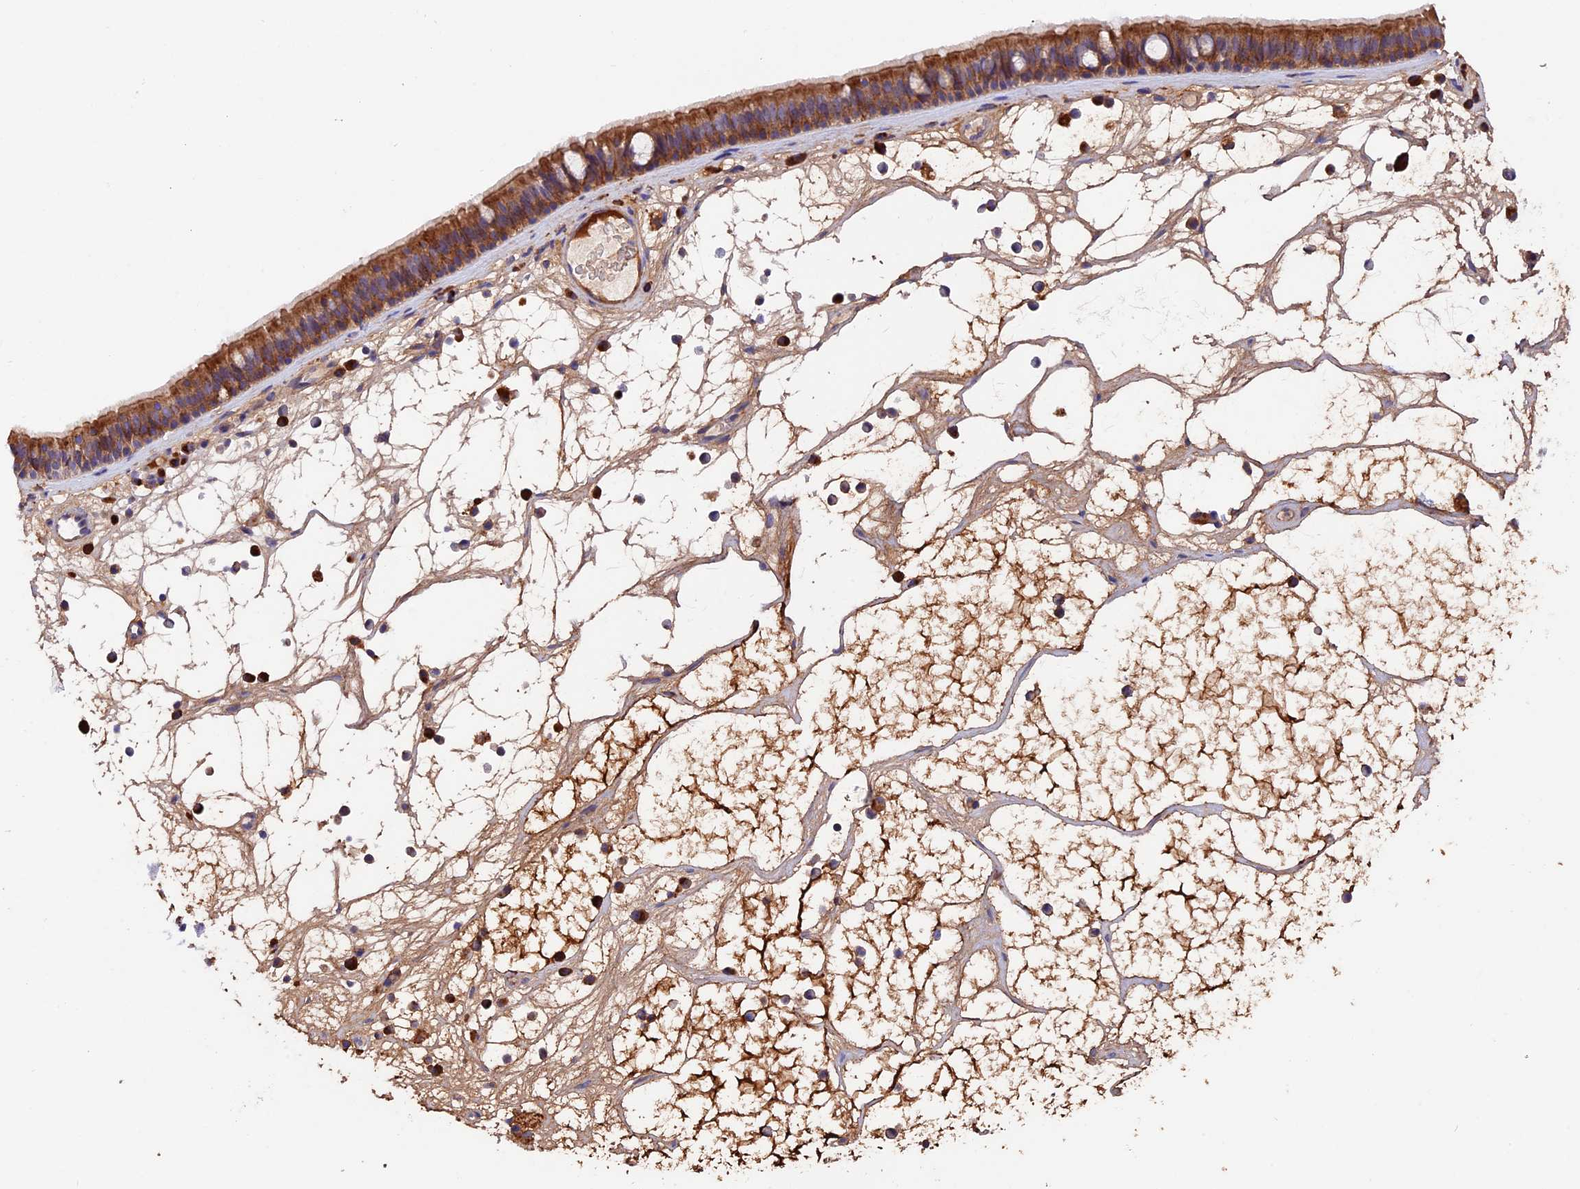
{"staining": {"intensity": "moderate", "quantity": ">75%", "location": "cytoplasmic/membranous"}, "tissue": "nasopharynx", "cell_type": "Respiratory epithelial cells", "image_type": "normal", "snomed": [{"axis": "morphology", "description": "Normal tissue, NOS"}, {"axis": "morphology", "description": "Inflammation, NOS"}, {"axis": "morphology", "description": "Malignant melanoma, Metastatic site"}, {"axis": "topography", "description": "Nasopharynx"}], "caption": "Respiratory epithelial cells reveal medium levels of moderate cytoplasmic/membranous positivity in about >75% of cells in benign nasopharynx.", "gene": "METTL22", "patient": {"sex": "male", "age": 70}}